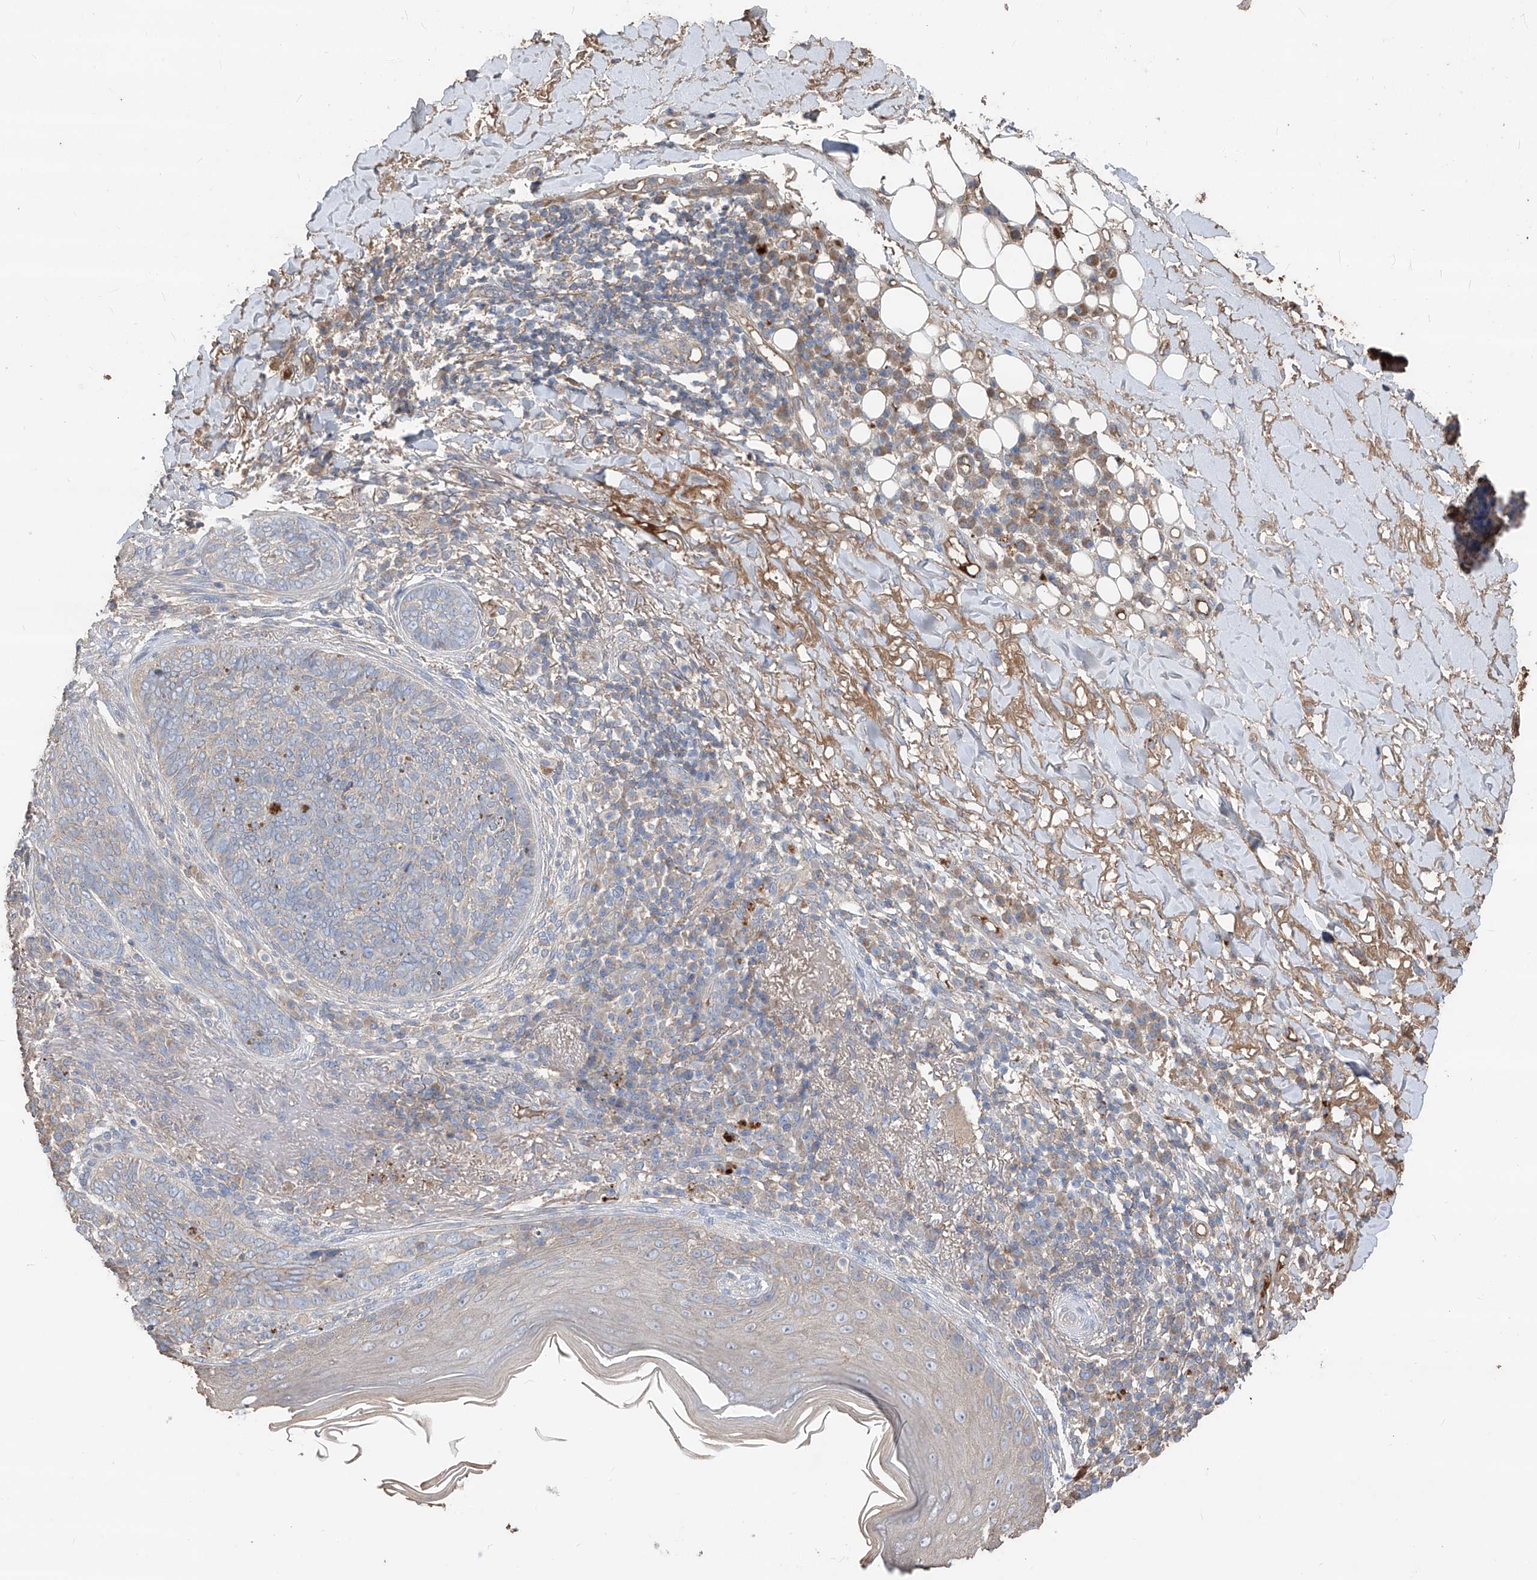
{"staining": {"intensity": "negative", "quantity": "none", "location": "none"}, "tissue": "skin cancer", "cell_type": "Tumor cells", "image_type": "cancer", "snomed": [{"axis": "morphology", "description": "Basal cell carcinoma"}, {"axis": "topography", "description": "Skin"}], "caption": "This is an immunohistochemistry image of human skin basal cell carcinoma. There is no staining in tumor cells.", "gene": "EDN1", "patient": {"sex": "male", "age": 85}}